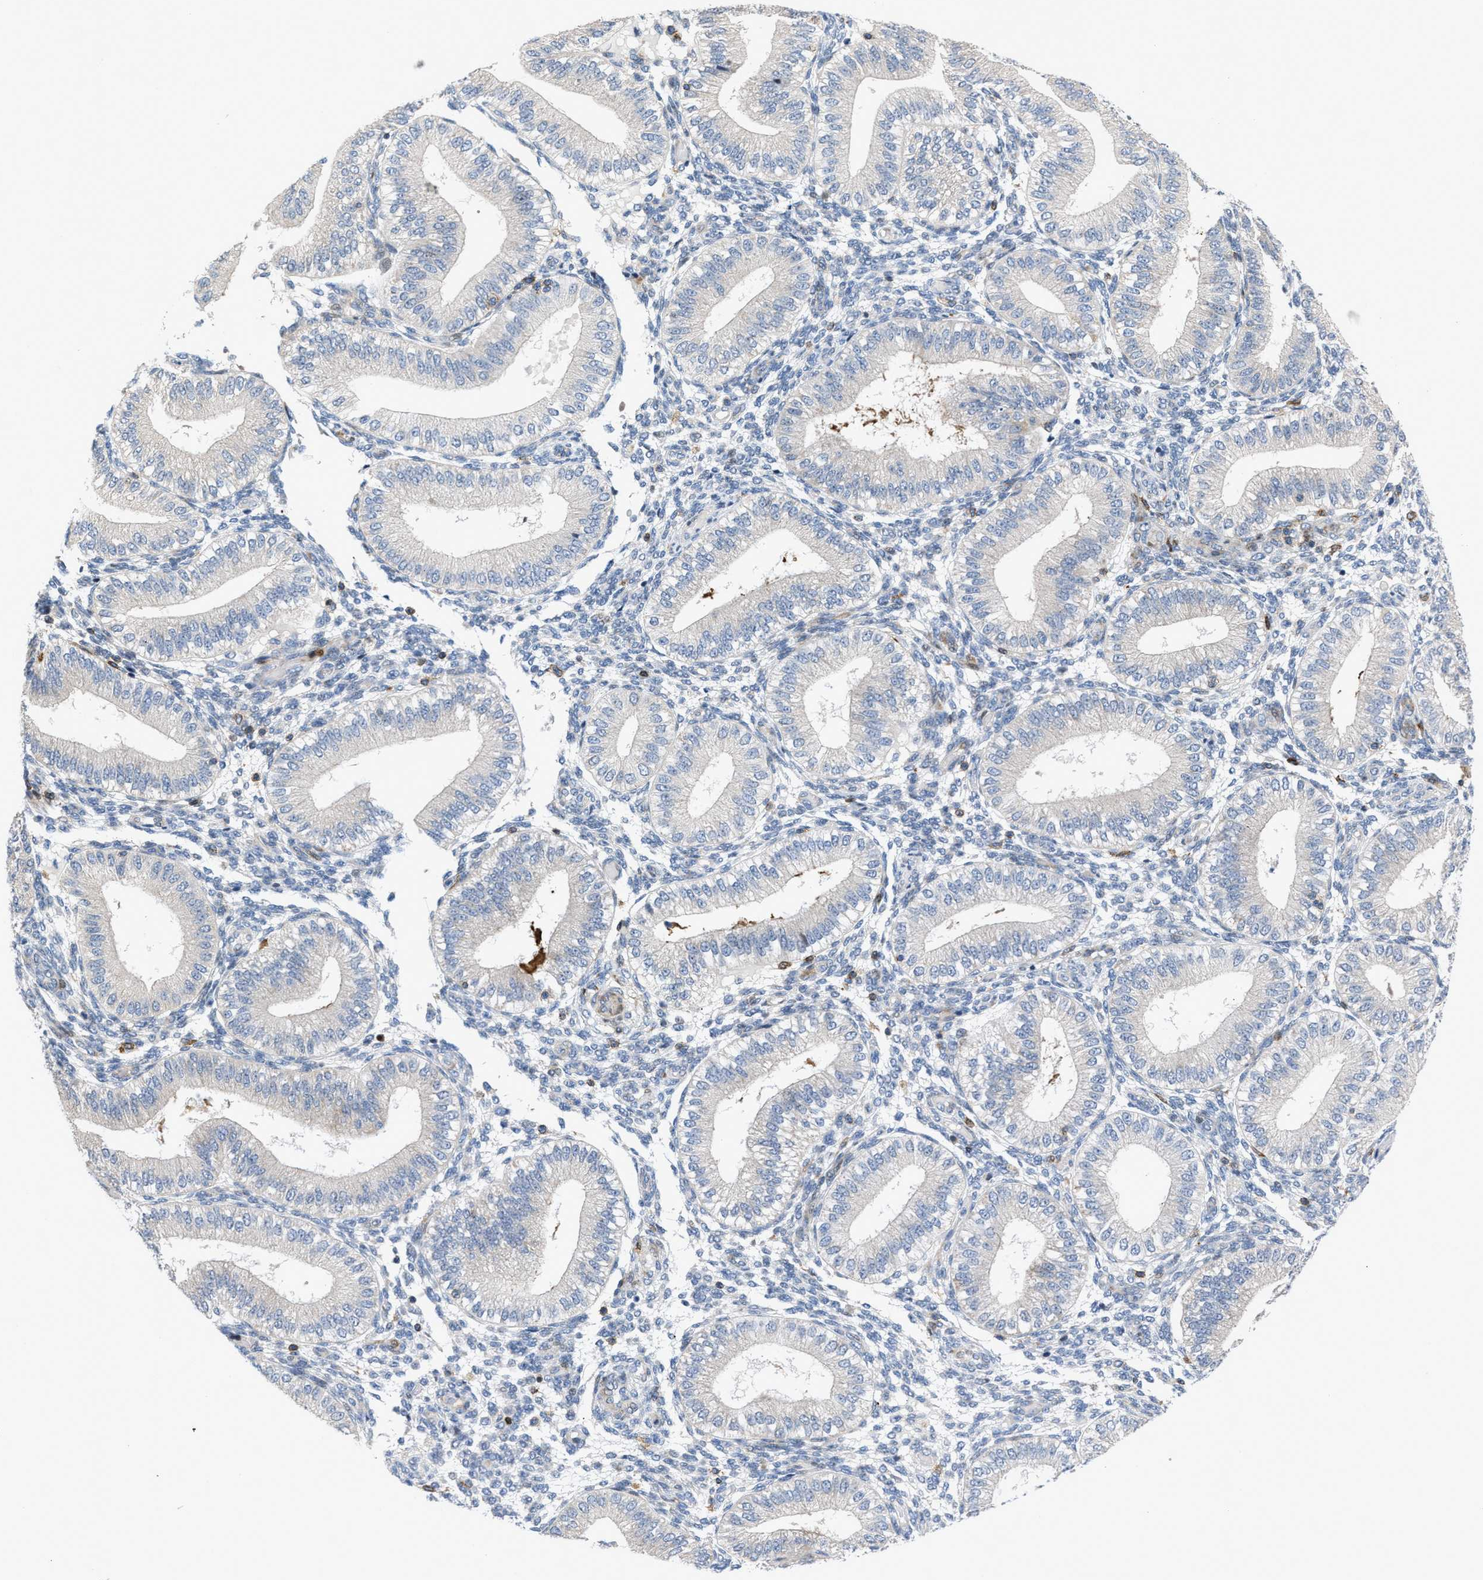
{"staining": {"intensity": "negative", "quantity": "none", "location": "none"}, "tissue": "endometrium", "cell_type": "Cells in endometrial stroma", "image_type": "normal", "snomed": [{"axis": "morphology", "description": "Normal tissue, NOS"}, {"axis": "topography", "description": "Endometrium"}], "caption": "Normal endometrium was stained to show a protein in brown. There is no significant staining in cells in endometrial stroma. Brightfield microscopy of immunohistochemistry (IHC) stained with DAB (3,3'-diaminobenzidine) (brown) and hematoxylin (blue), captured at high magnification.", "gene": "ATP9A", "patient": {"sex": "female", "age": 39}}